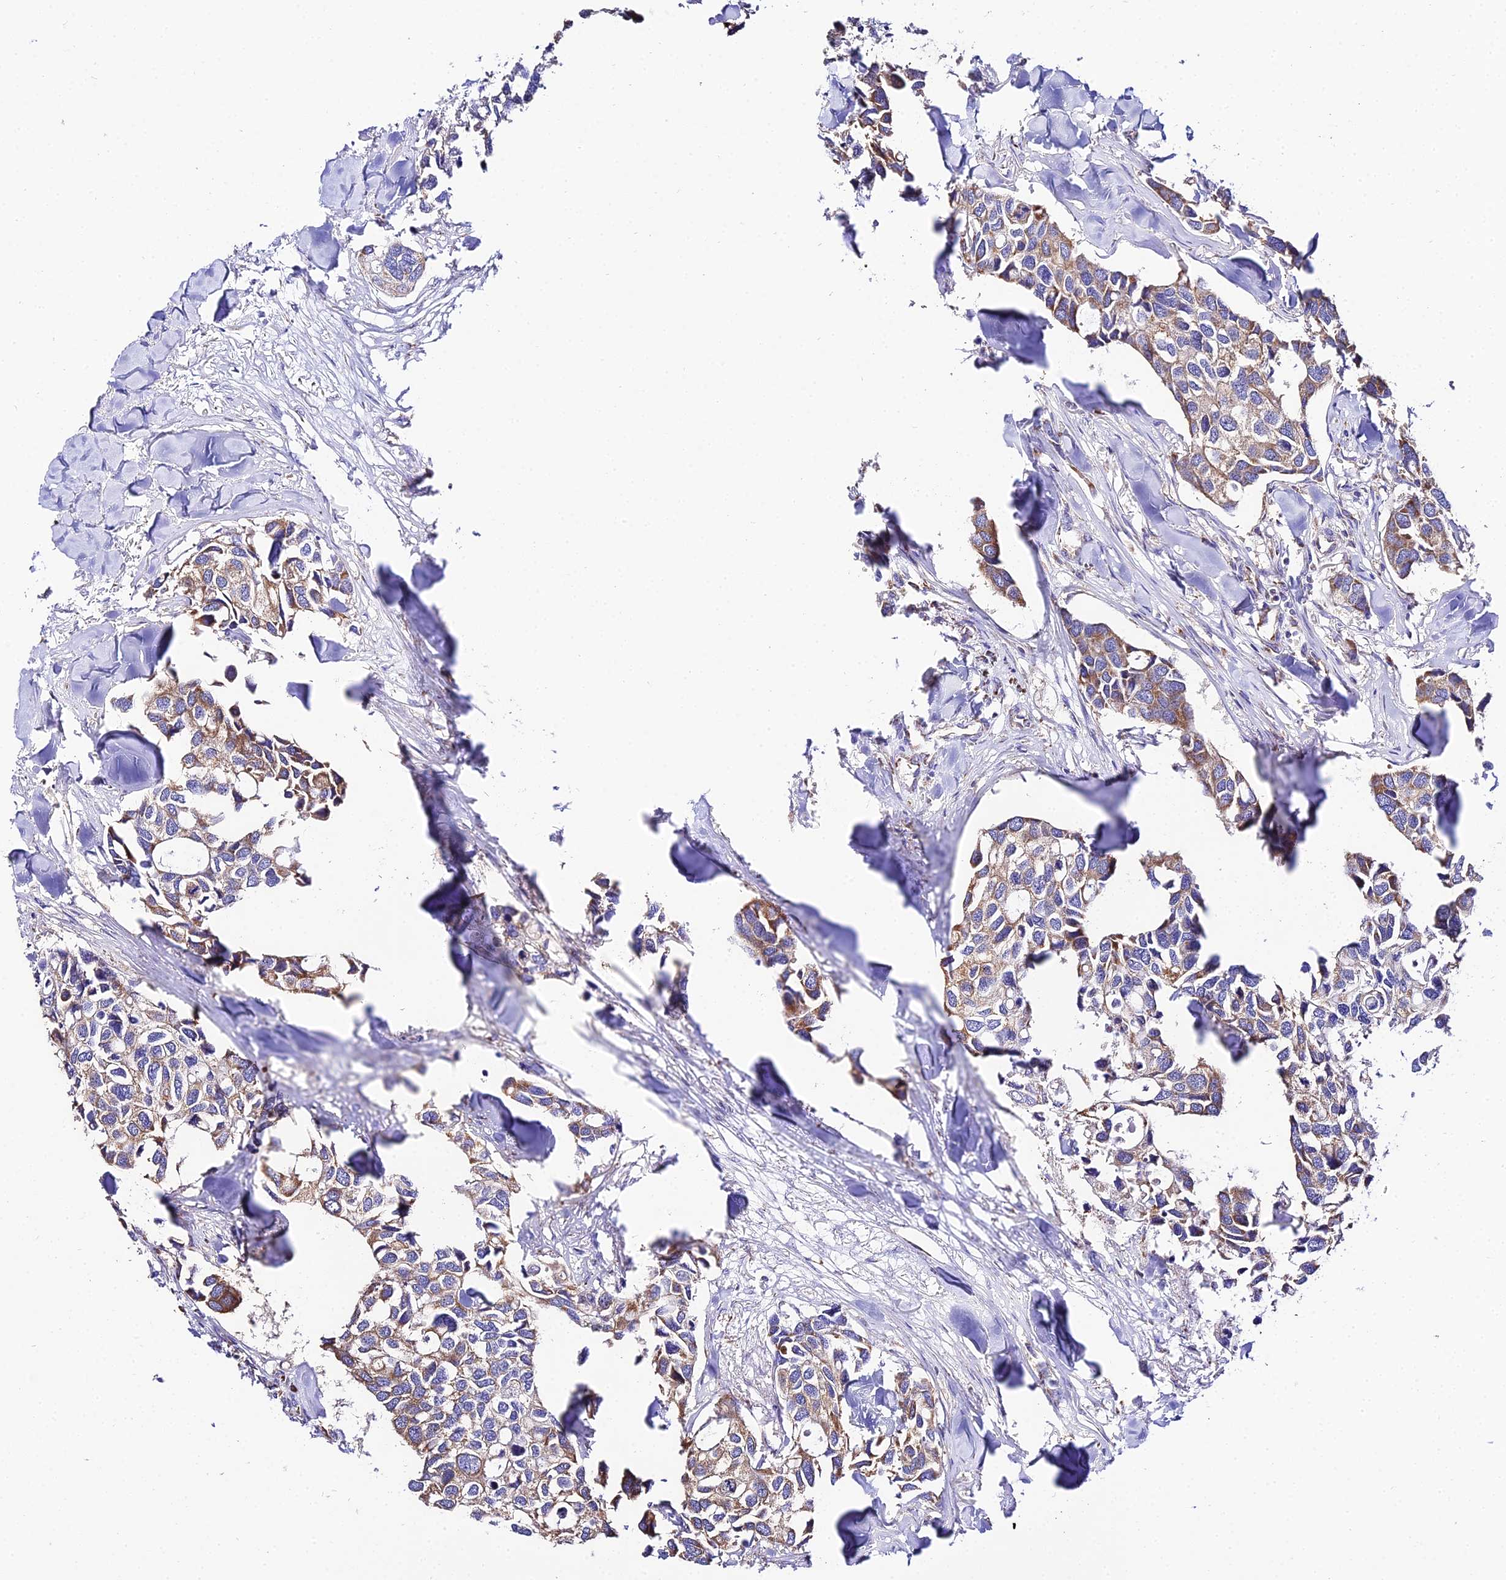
{"staining": {"intensity": "moderate", "quantity": "25%-75%", "location": "cytoplasmic/membranous"}, "tissue": "breast cancer", "cell_type": "Tumor cells", "image_type": "cancer", "snomed": [{"axis": "morphology", "description": "Duct carcinoma"}, {"axis": "topography", "description": "Breast"}], "caption": "Intraductal carcinoma (breast) stained for a protein (brown) exhibits moderate cytoplasmic/membranous positive positivity in about 25%-75% of tumor cells.", "gene": "OCIAD1", "patient": {"sex": "female", "age": 83}}